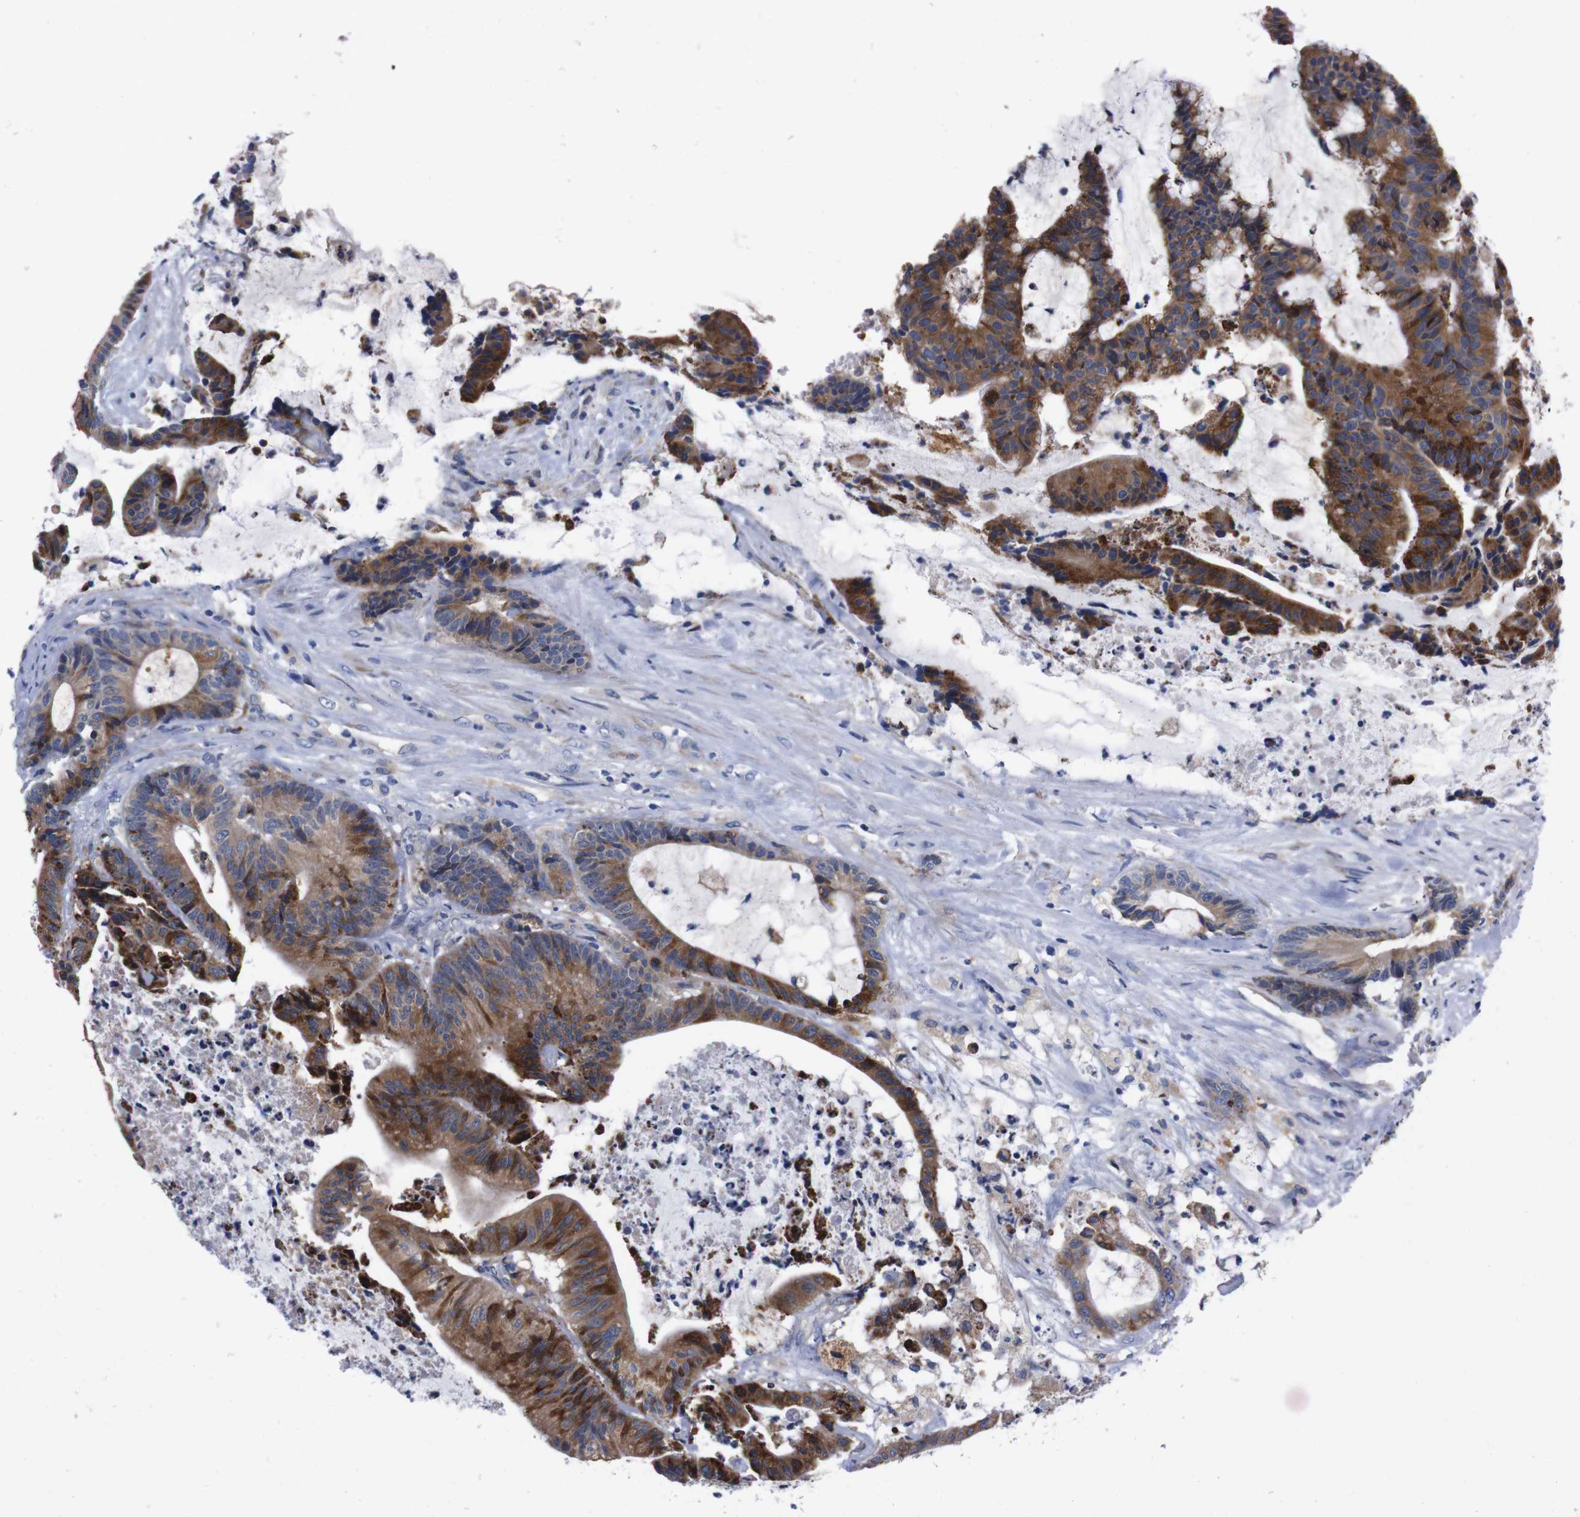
{"staining": {"intensity": "moderate", "quantity": ">75%", "location": "cytoplasmic/membranous"}, "tissue": "colorectal cancer", "cell_type": "Tumor cells", "image_type": "cancer", "snomed": [{"axis": "morphology", "description": "Adenocarcinoma, NOS"}, {"axis": "topography", "description": "Colon"}], "caption": "Immunohistochemical staining of human adenocarcinoma (colorectal) exhibits moderate cytoplasmic/membranous protein positivity in approximately >75% of tumor cells.", "gene": "NEBL", "patient": {"sex": "female", "age": 84}}